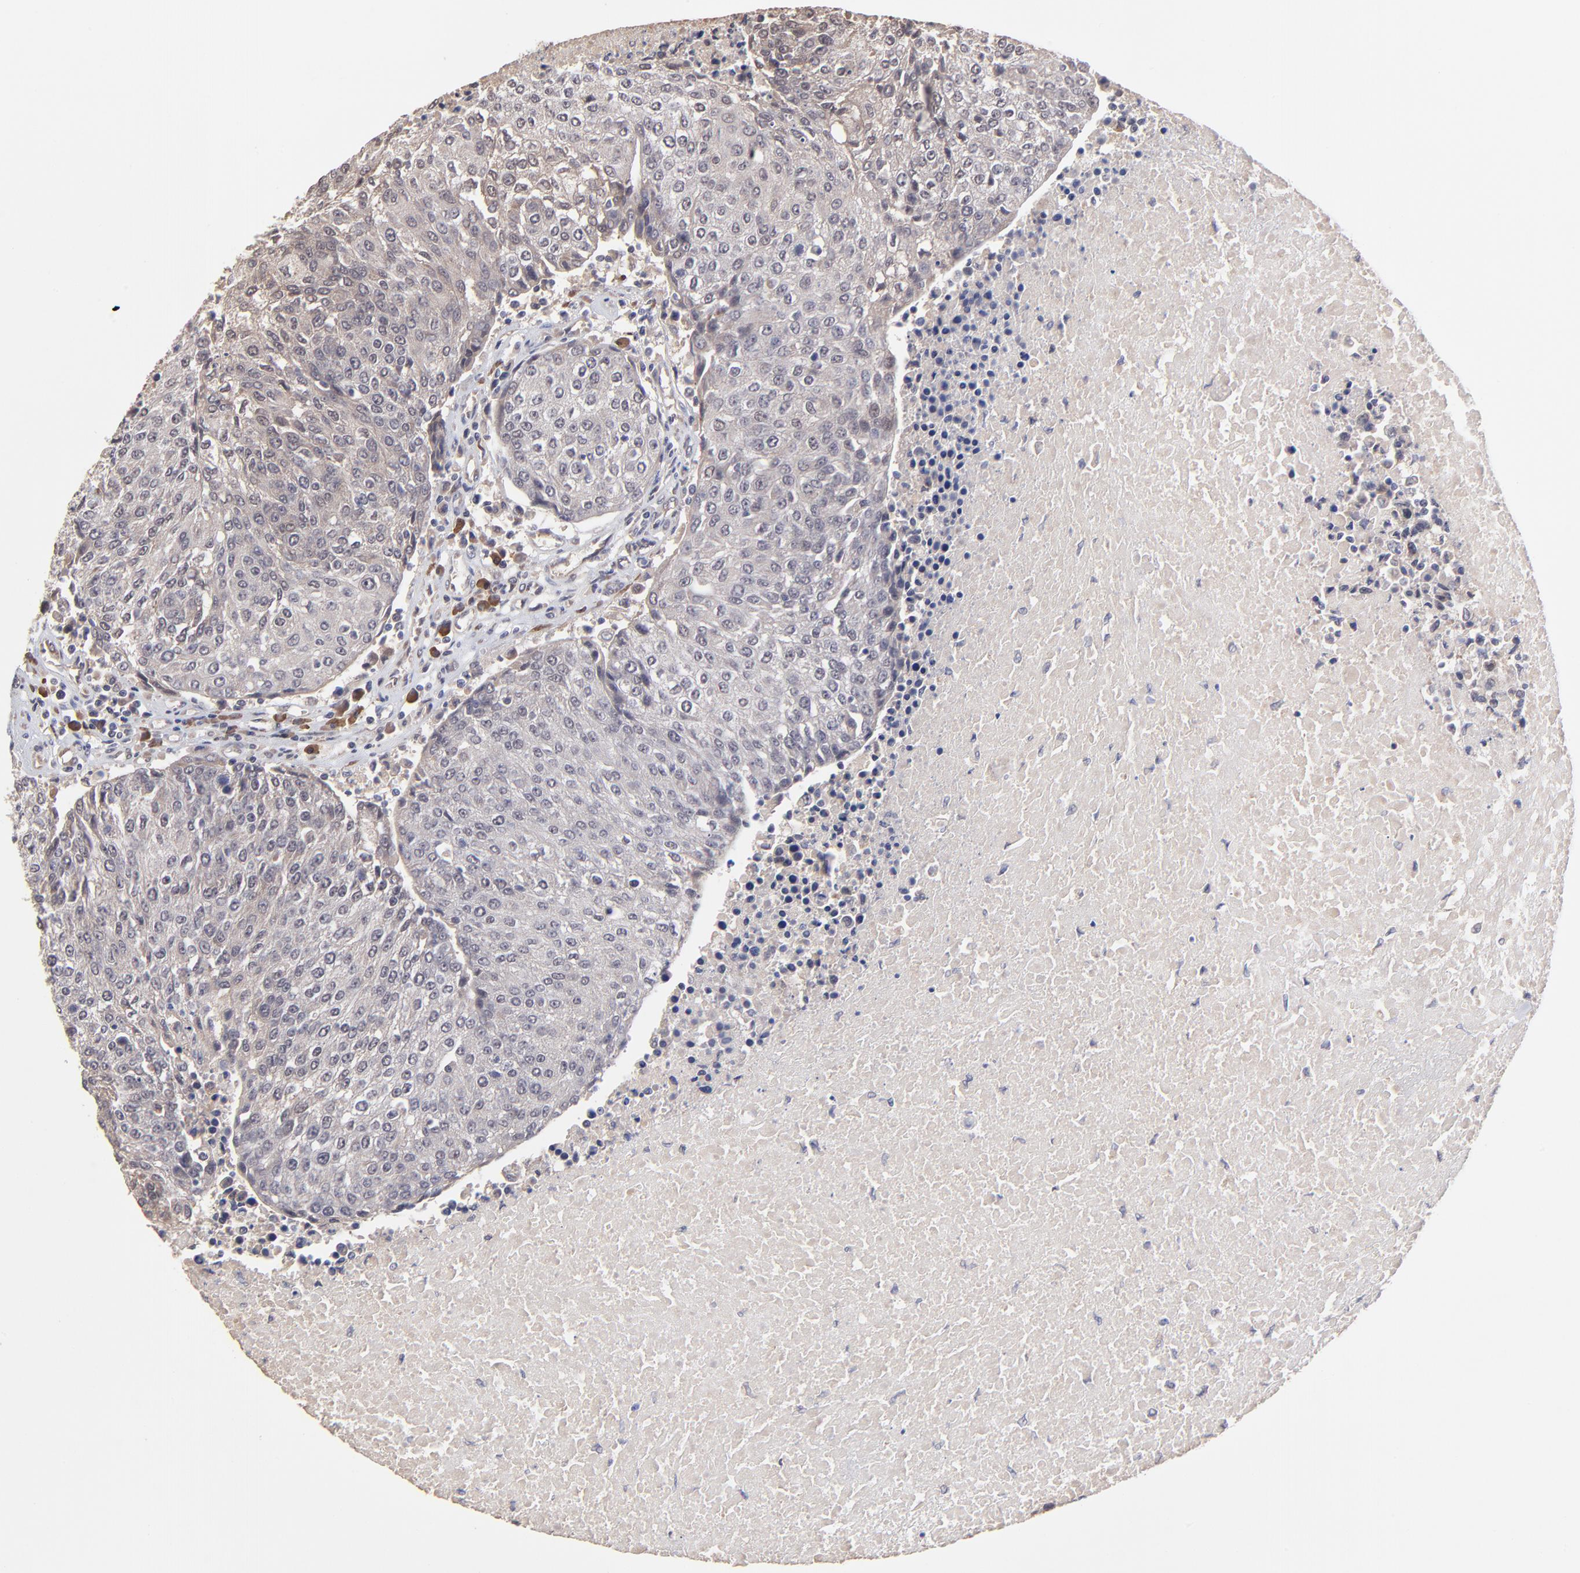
{"staining": {"intensity": "negative", "quantity": "none", "location": "none"}, "tissue": "urothelial cancer", "cell_type": "Tumor cells", "image_type": "cancer", "snomed": [{"axis": "morphology", "description": "Urothelial carcinoma, High grade"}, {"axis": "topography", "description": "Urinary bladder"}], "caption": "High power microscopy histopathology image of an immunohistochemistry (IHC) photomicrograph of urothelial cancer, revealing no significant expression in tumor cells. (DAB (3,3'-diaminobenzidine) immunohistochemistry with hematoxylin counter stain).", "gene": "CHL1", "patient": {"sex": "female", "age": 85}}